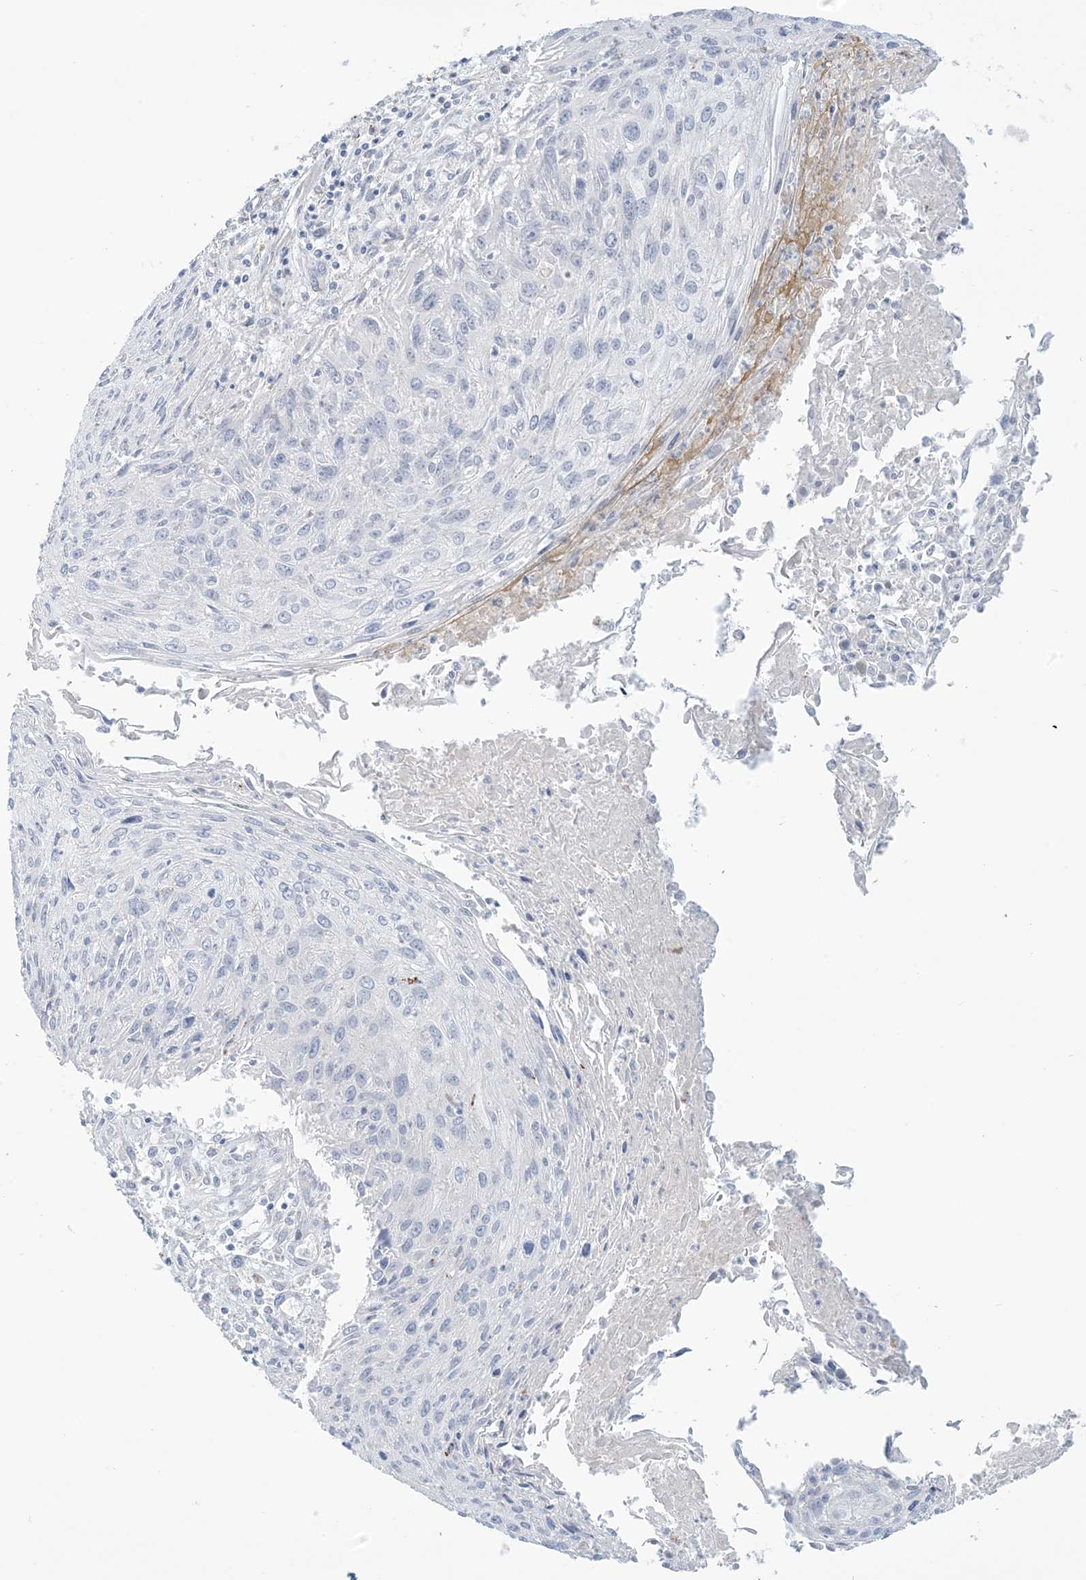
{"staining": {"intensity": "negative", "quantity": "none", "location": "none"}, "tissue": "cervical cancer", "cell_type": "Tumor cells", "image_type": "cancer", "snomed": [{"axis": "morphology", "description": "Squamous cell carcinoma, NOS"}, {"axis": "topography", "description": "Cervix"}], "caption": "Immunohistochemistry (IHC) micrograph of human cervical cancer (squamous cell carcinoma) stained for a protein (brown), which exhibits no expression in tumor cells.", "gene": "ZDHHC4", "patient": {"sex": "female", "age": 51}}